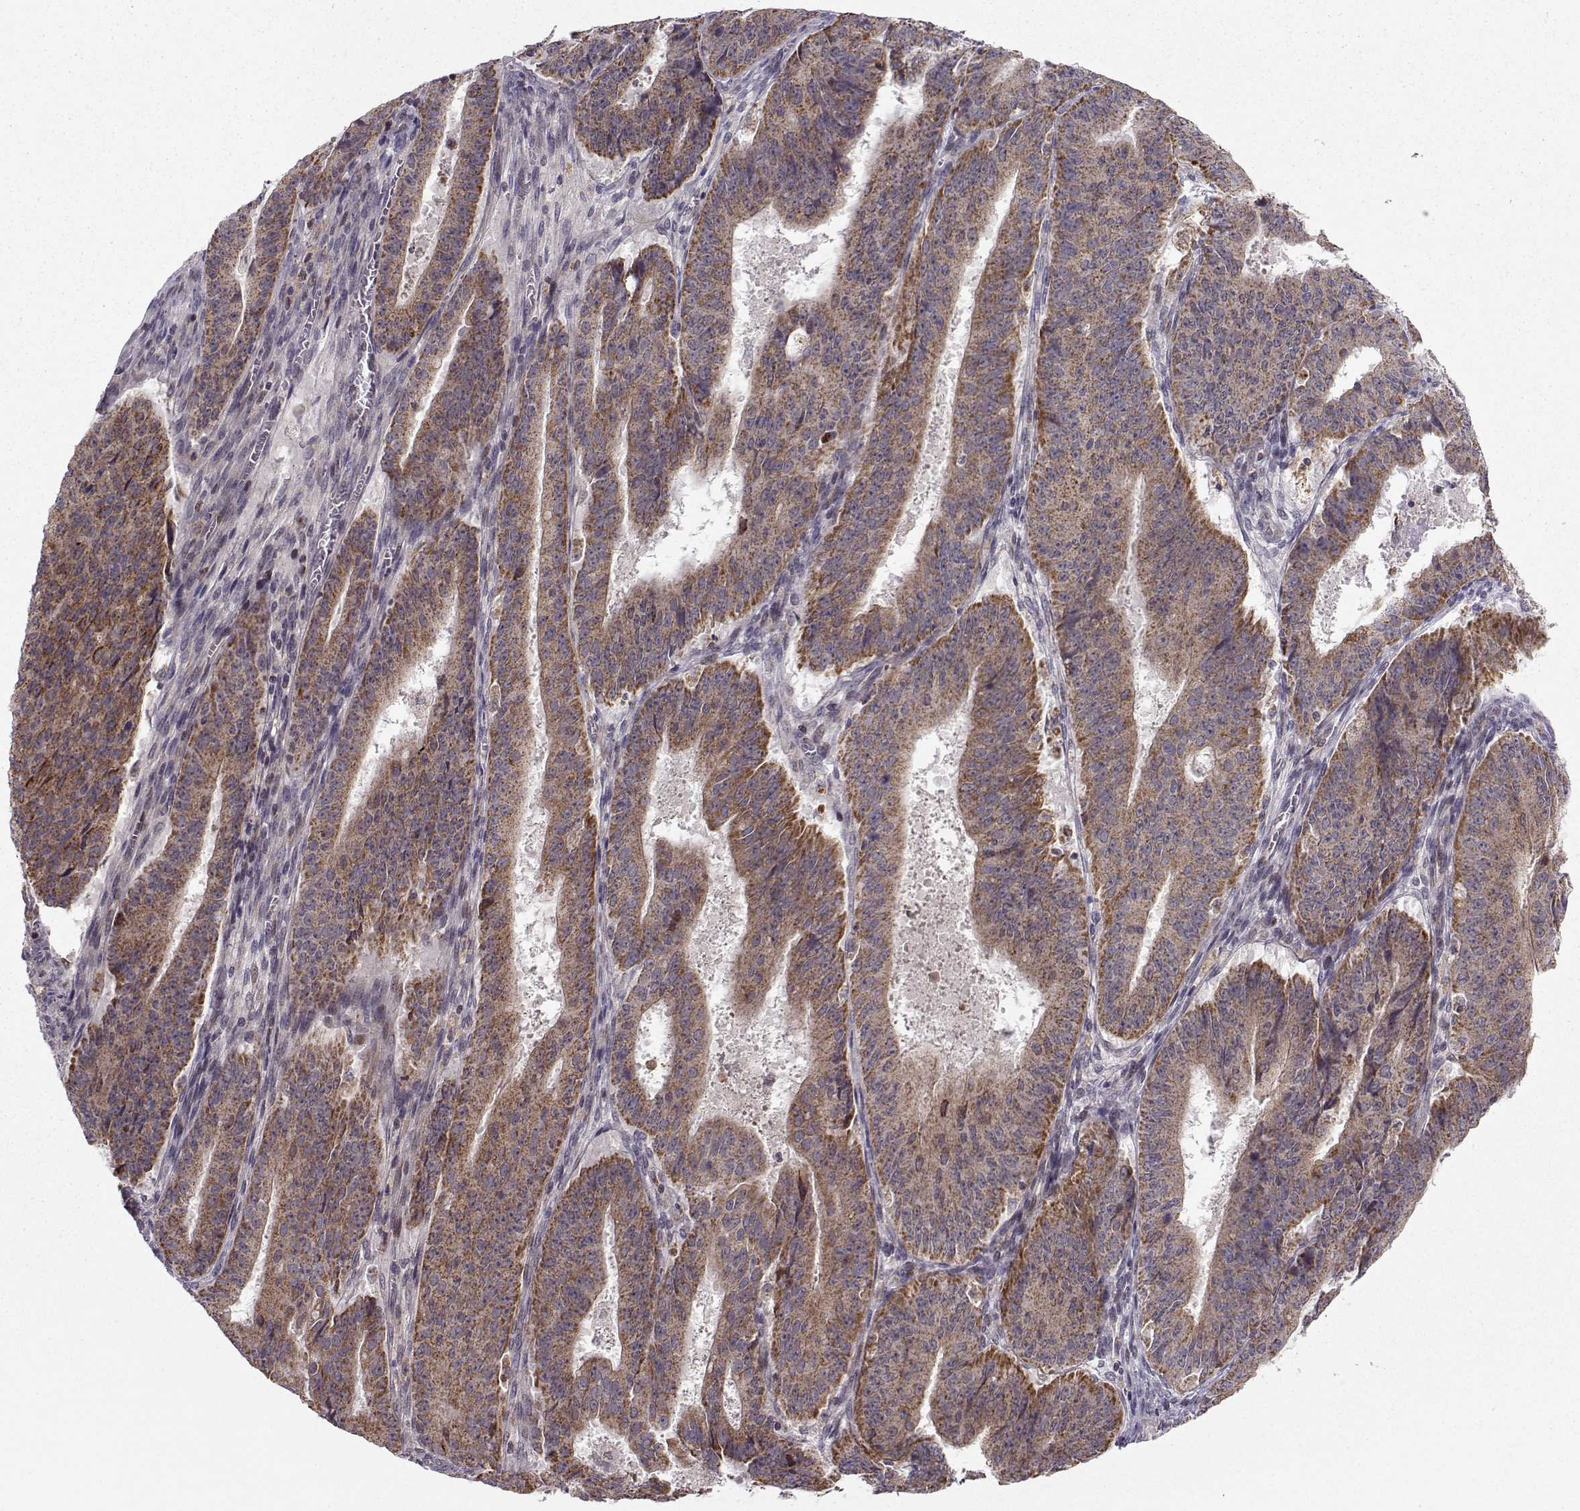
{"staining": {"intensity": "moderate", "quantity": ">75%", "location": "cytoplasmic/membranous"}, "tissue": "ovarian cancer", "cell_type": "Tumor cells", "image_type": "cancer", "snomed": [{"axis": "morphology", "description": "Carcinoma, endometroid"}, {"axis": "topography", "description": "Ovary"}], "caption": "Protein staining of ovarian cancer (endometroid carcinoma) tissue reveals moderate cytoplasmic/membranous expression in about >75% of tumor cells.", "gene": "NECAB3", "patient": {"sex": "female", "age": 42}}